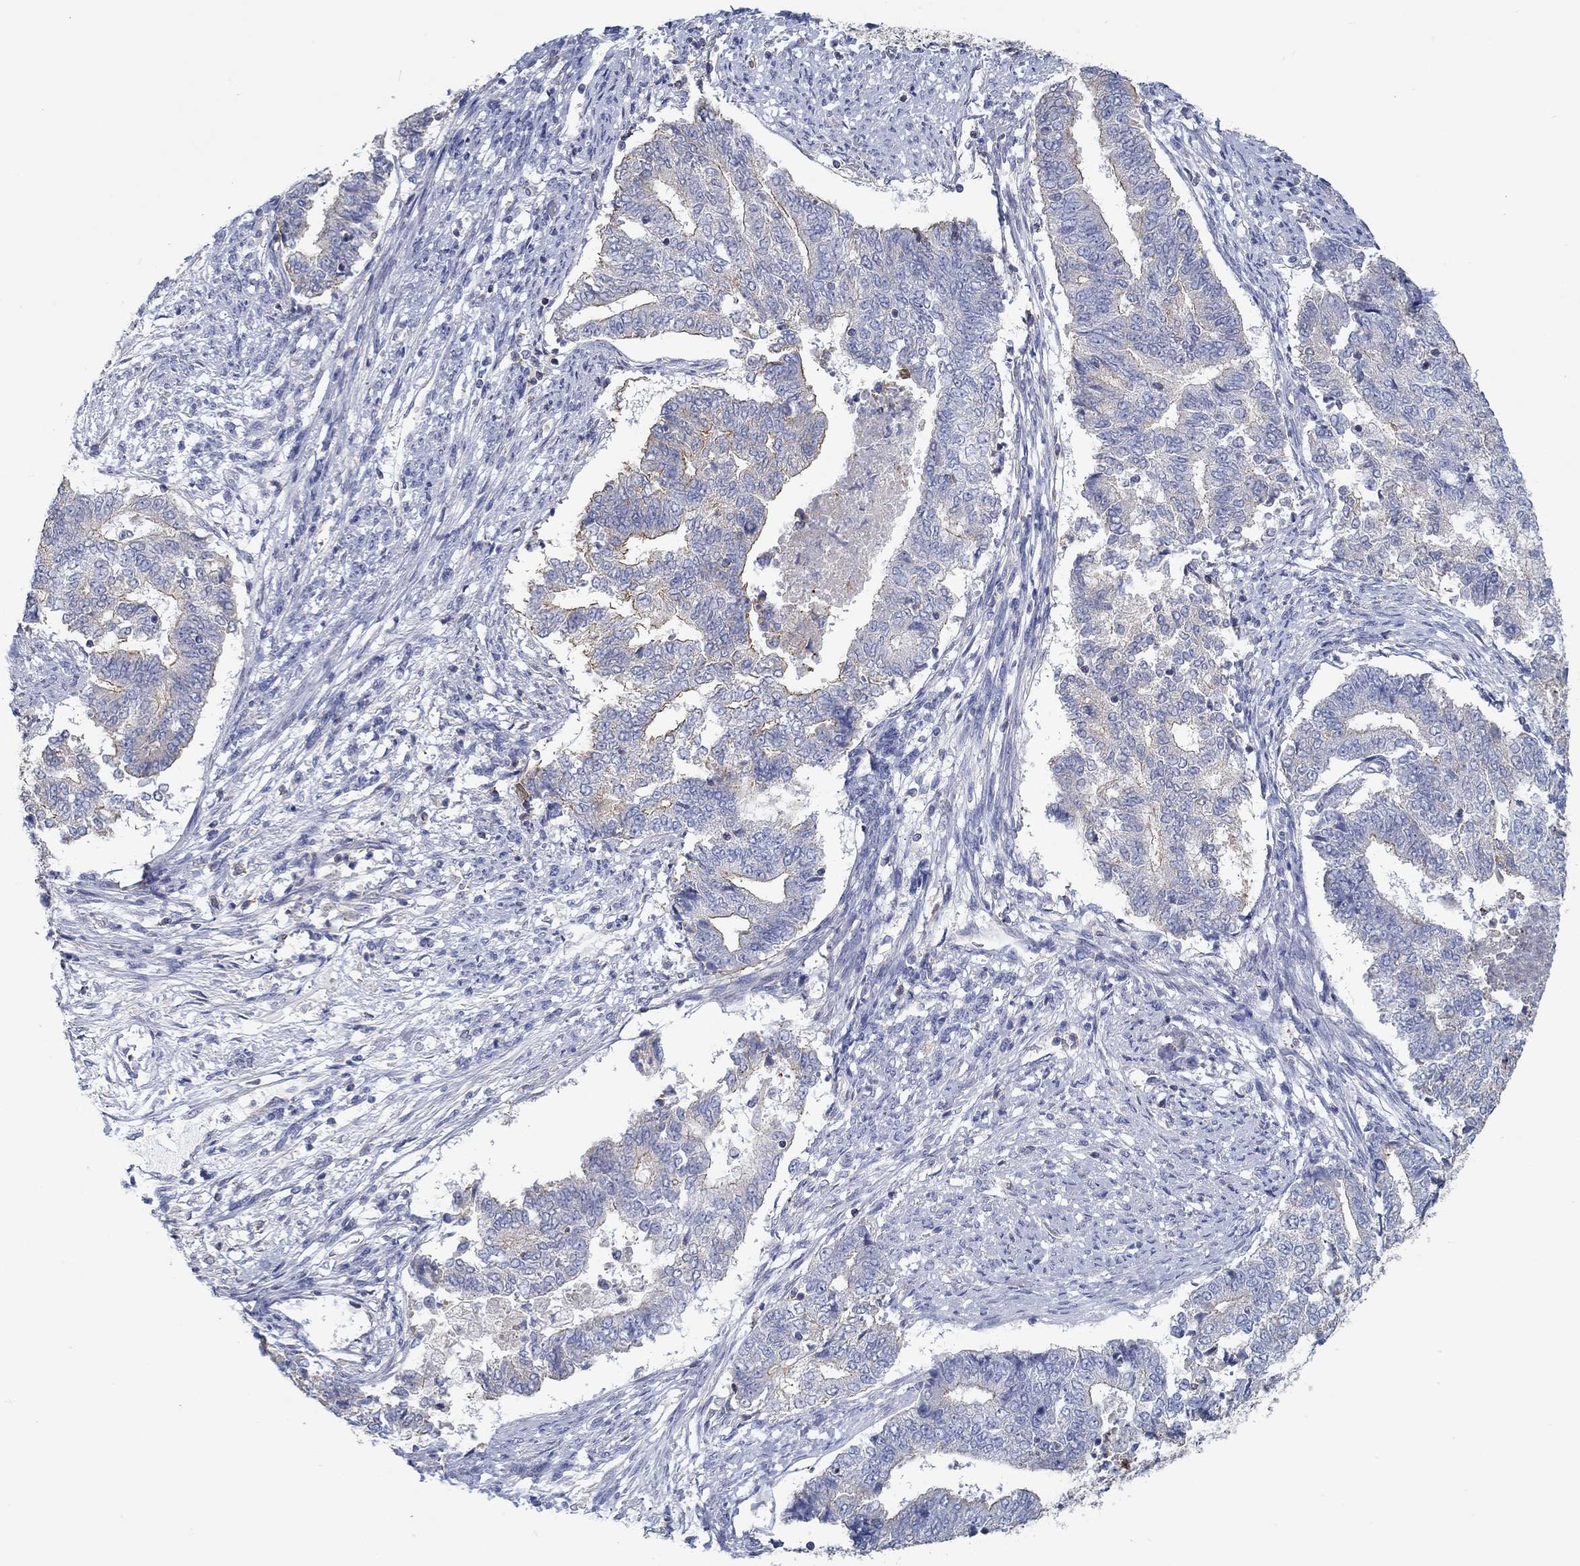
{"staining": {"intensity": "moderate", "quantity": "<25%", "location": "cytoplasmic/membranous"}, "tissue": "endometrial cancer", "cell_type": "Tumor cells", "image_type": "cancer", "snomed": [{"axis": "morphology", "description": "Adenocarcinoma, NOS"}, {"axis": "topography", "description": "Endometrium"}], "caption": "Tumor cells exhibit moderate cytoplasmic/membranous positivity in approximately <25% of cells in endometrial cancer (adenocarcinoma).", "gene": "BBOF1", "patient": {"sex": "female", "age": 65}}